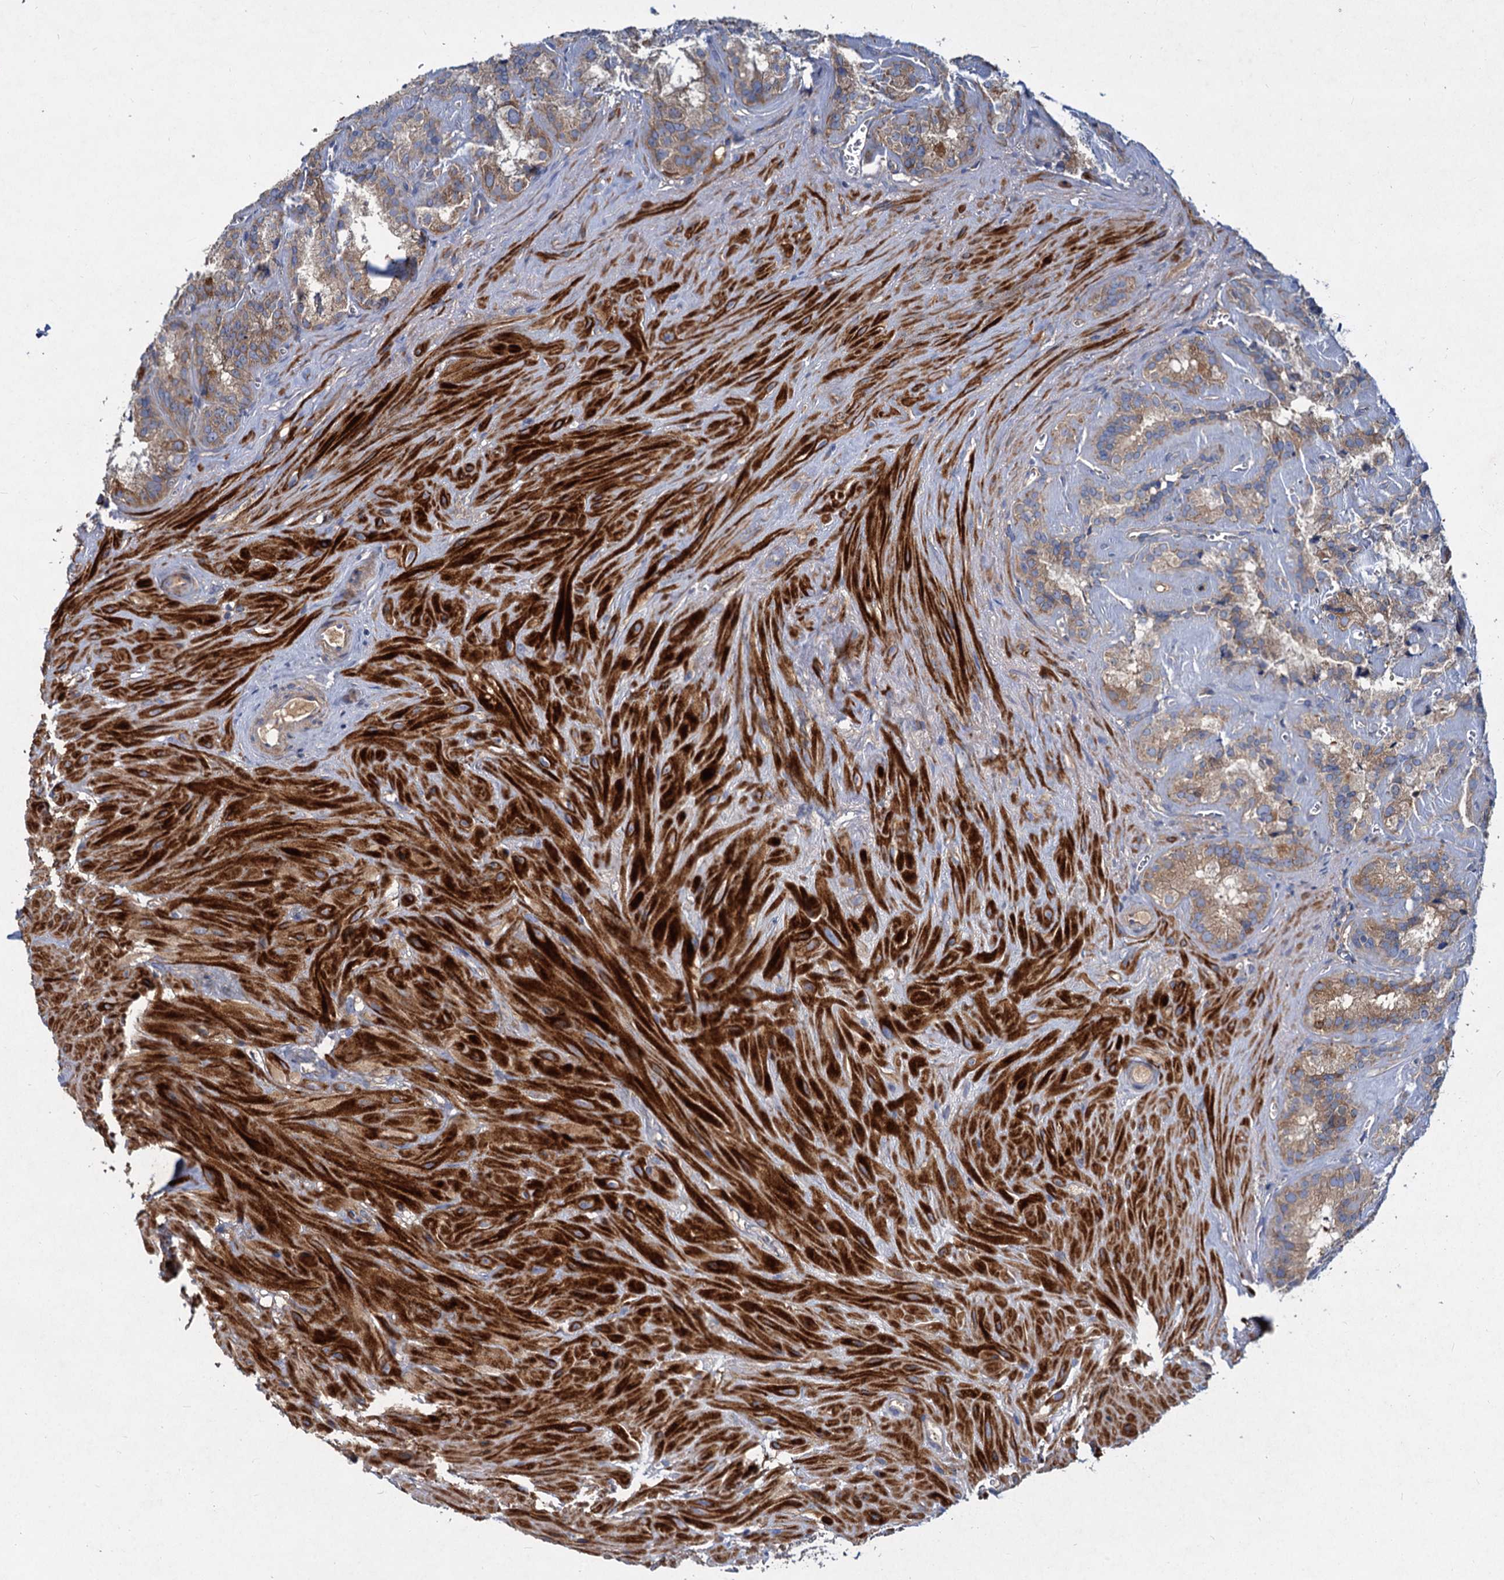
{"staining": {"intensity": "moderate", "quantity": "25%-75%", "location": "cytoplasmic/membranous"}, "tissue": "seminal vesicle", "cell_type": "Glandular cells", "image_type": "normal", "snomed": [{"axis": "morphology", "description": "Normal tissue, NOS"}, {"axis": "topography", "description": "Prostate"}, {"axis": "topography", "description": "Seminal veicle"}], "caption": "A brown stain labels moderate cytoplasmic/membranous positivity of a protein in glandular cells of benign seminal vesicle. The protein of interest is stained brown, and the nuclei are stained in blue (DAB IHC with brightfield microscopy, high magnification).", "gene": "ALKBH7", "patient": {"sex": "male", "age": 59}}